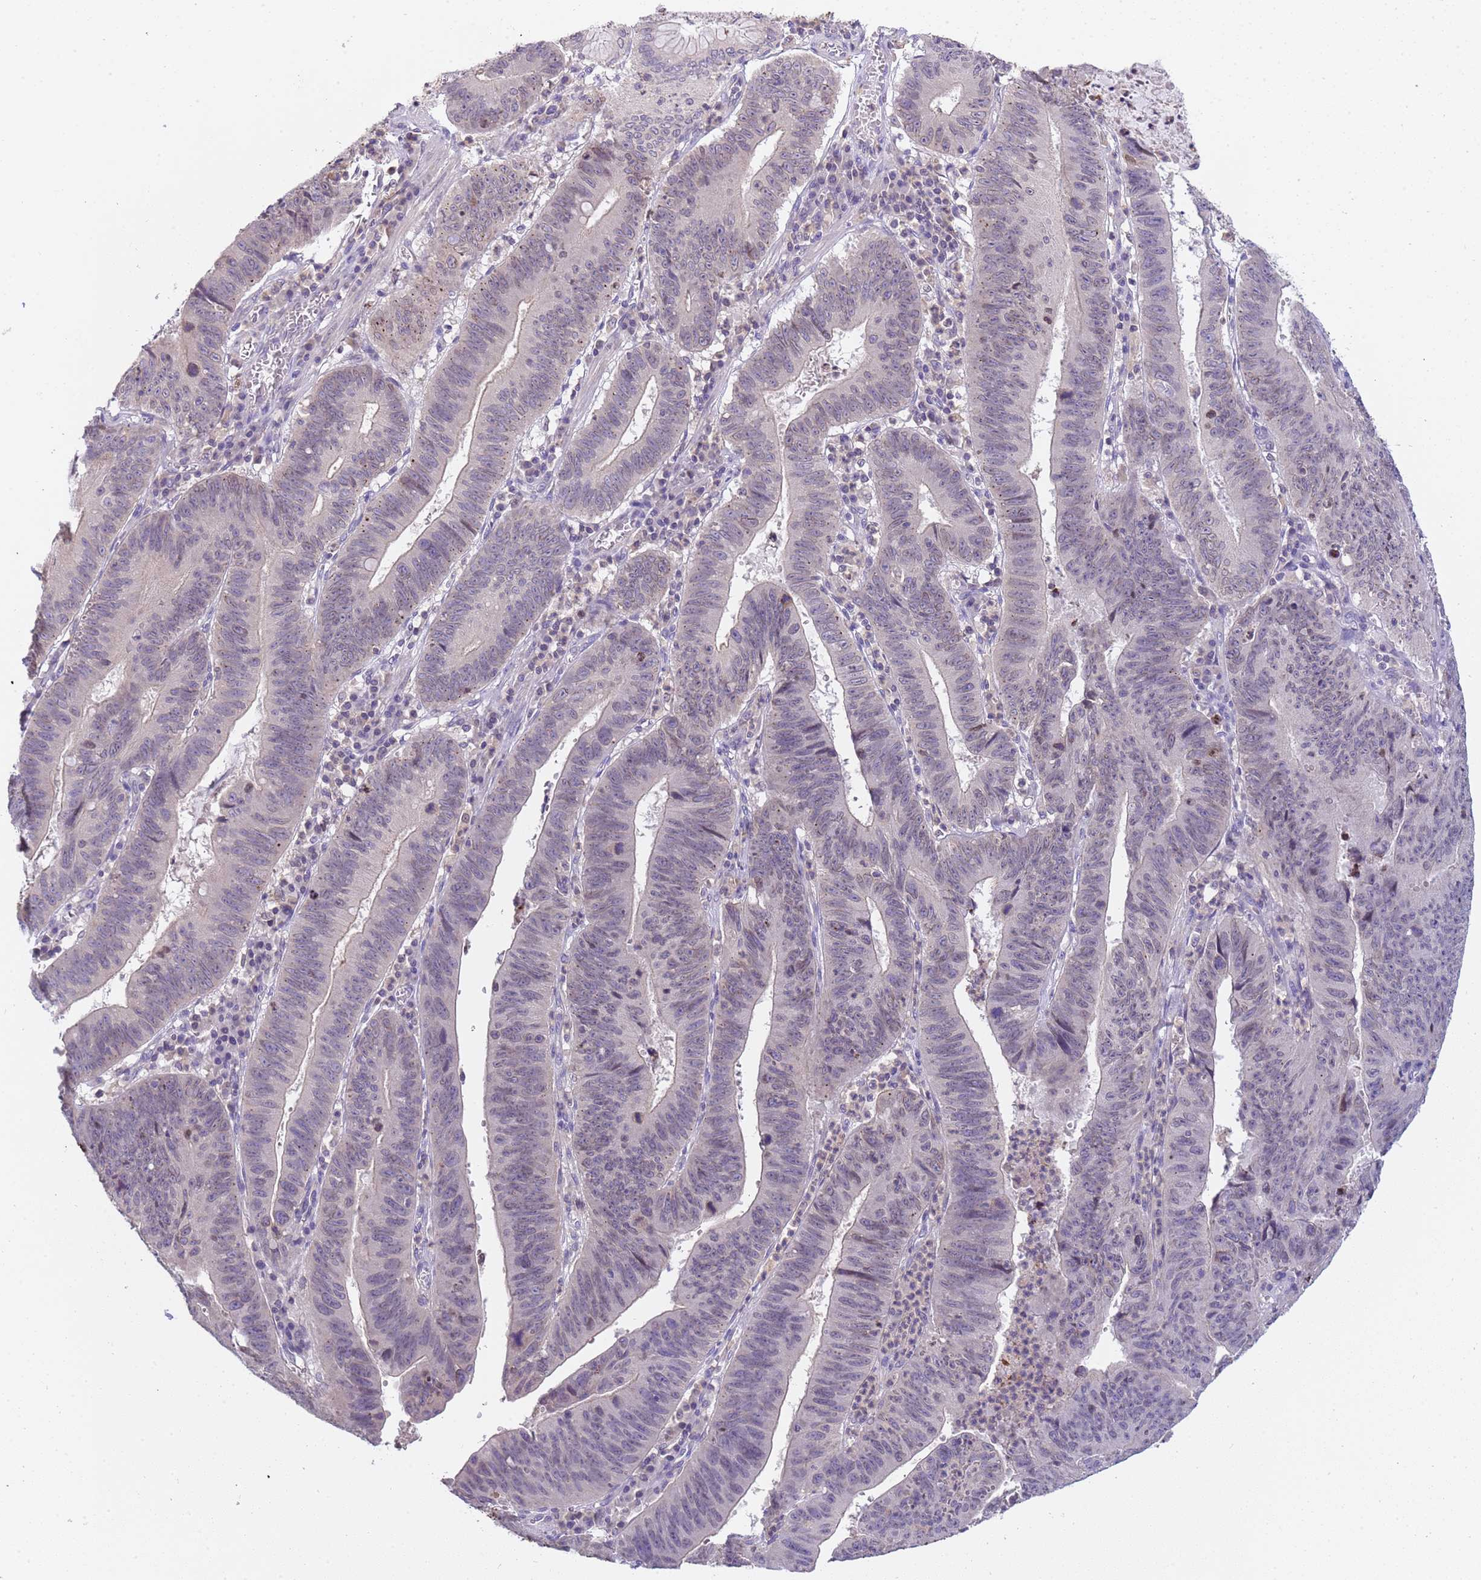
{"staining": {"intensity": "moderate", "quantity": "<25%", "location": "nuclear"}, "tissue": "stomach cancer", "cell_type": "Tumor cells", "image_type": "cancer", "snomed": [{"axis": "morphology", "description": "Adenocarcinoma, NOS"}, {"axis": "topography", "description": "Stomach"}], "caption": "A micrograph showing moderate nuclear positivity in approximately <25% of tumor cells in adenocarcinoma (stomach), as visualized by brown immunohistochemical staining.", "gene": "PLCXD3", "patient": {"sex": "male", "age": 59}}